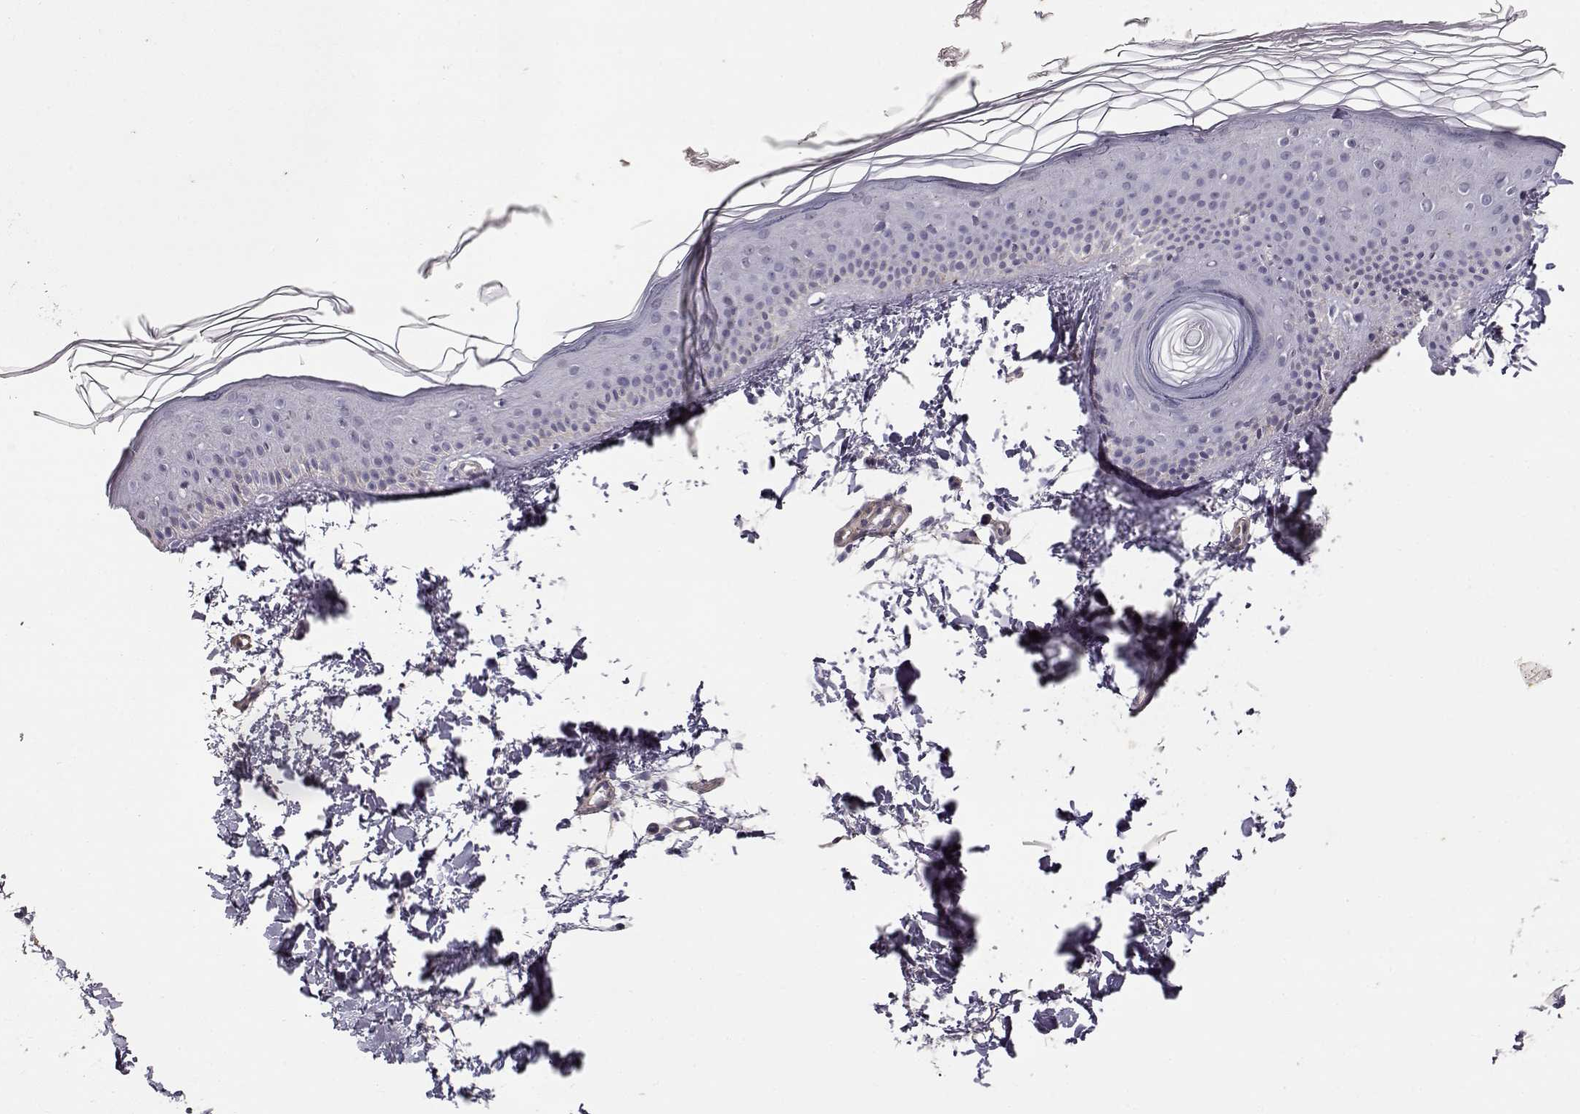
{"staining": {"intensity": "negative", "quantity": "none", "location": "none"}, "tissue": "skin", "cell_type": "Fibroblasts", "image_type": "normal", "snomed": [{"axis": "morphology", "description": "Normal tissue, NOS"}, {"axis": "topography", "description": "Skin"}], "caption": "Micrograph shows no significant protein staining in fibroblasts of benign skin.", "gene": "LAMA5", "patient": {"sex": "female", "age": 62}}